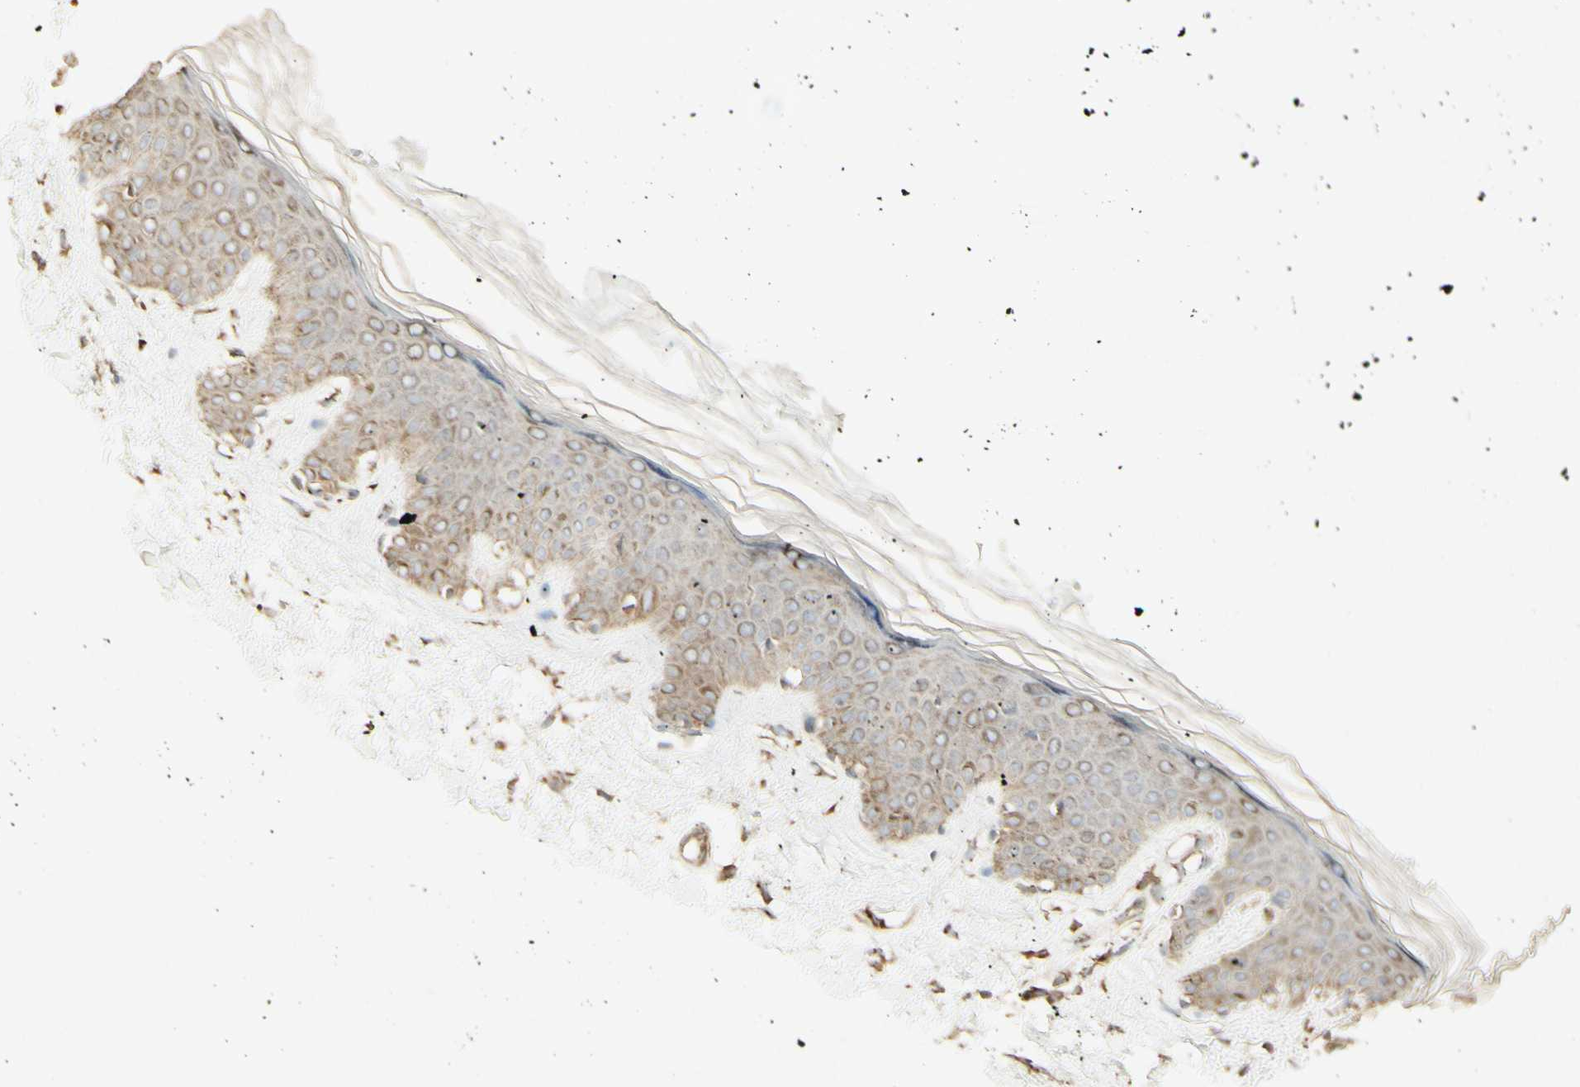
{"staining": {"intensity": "moderate", "quantity": "25%-75%", "location": "cytoplasmic/membranous"}, "tissue": "skin", "cell_type": "Fibroblasts", "image_type": "normal", "snomed": [{"axis": "morphology", "description": "Normal tissue, NOS"}, {"axis": "topography", "description": "Skin"}], "caption": "Immunohistochemistry (IHC) of normal skin shows medium levels of moderate cytoplasmic/membranous staining in about 25%-75% of fibroblasts. Ihc stains the protein of interest in brown and the nuclei are stained blue.", "gene": "EEF1B2", "patient": {"sex": "male", "age": 67}}